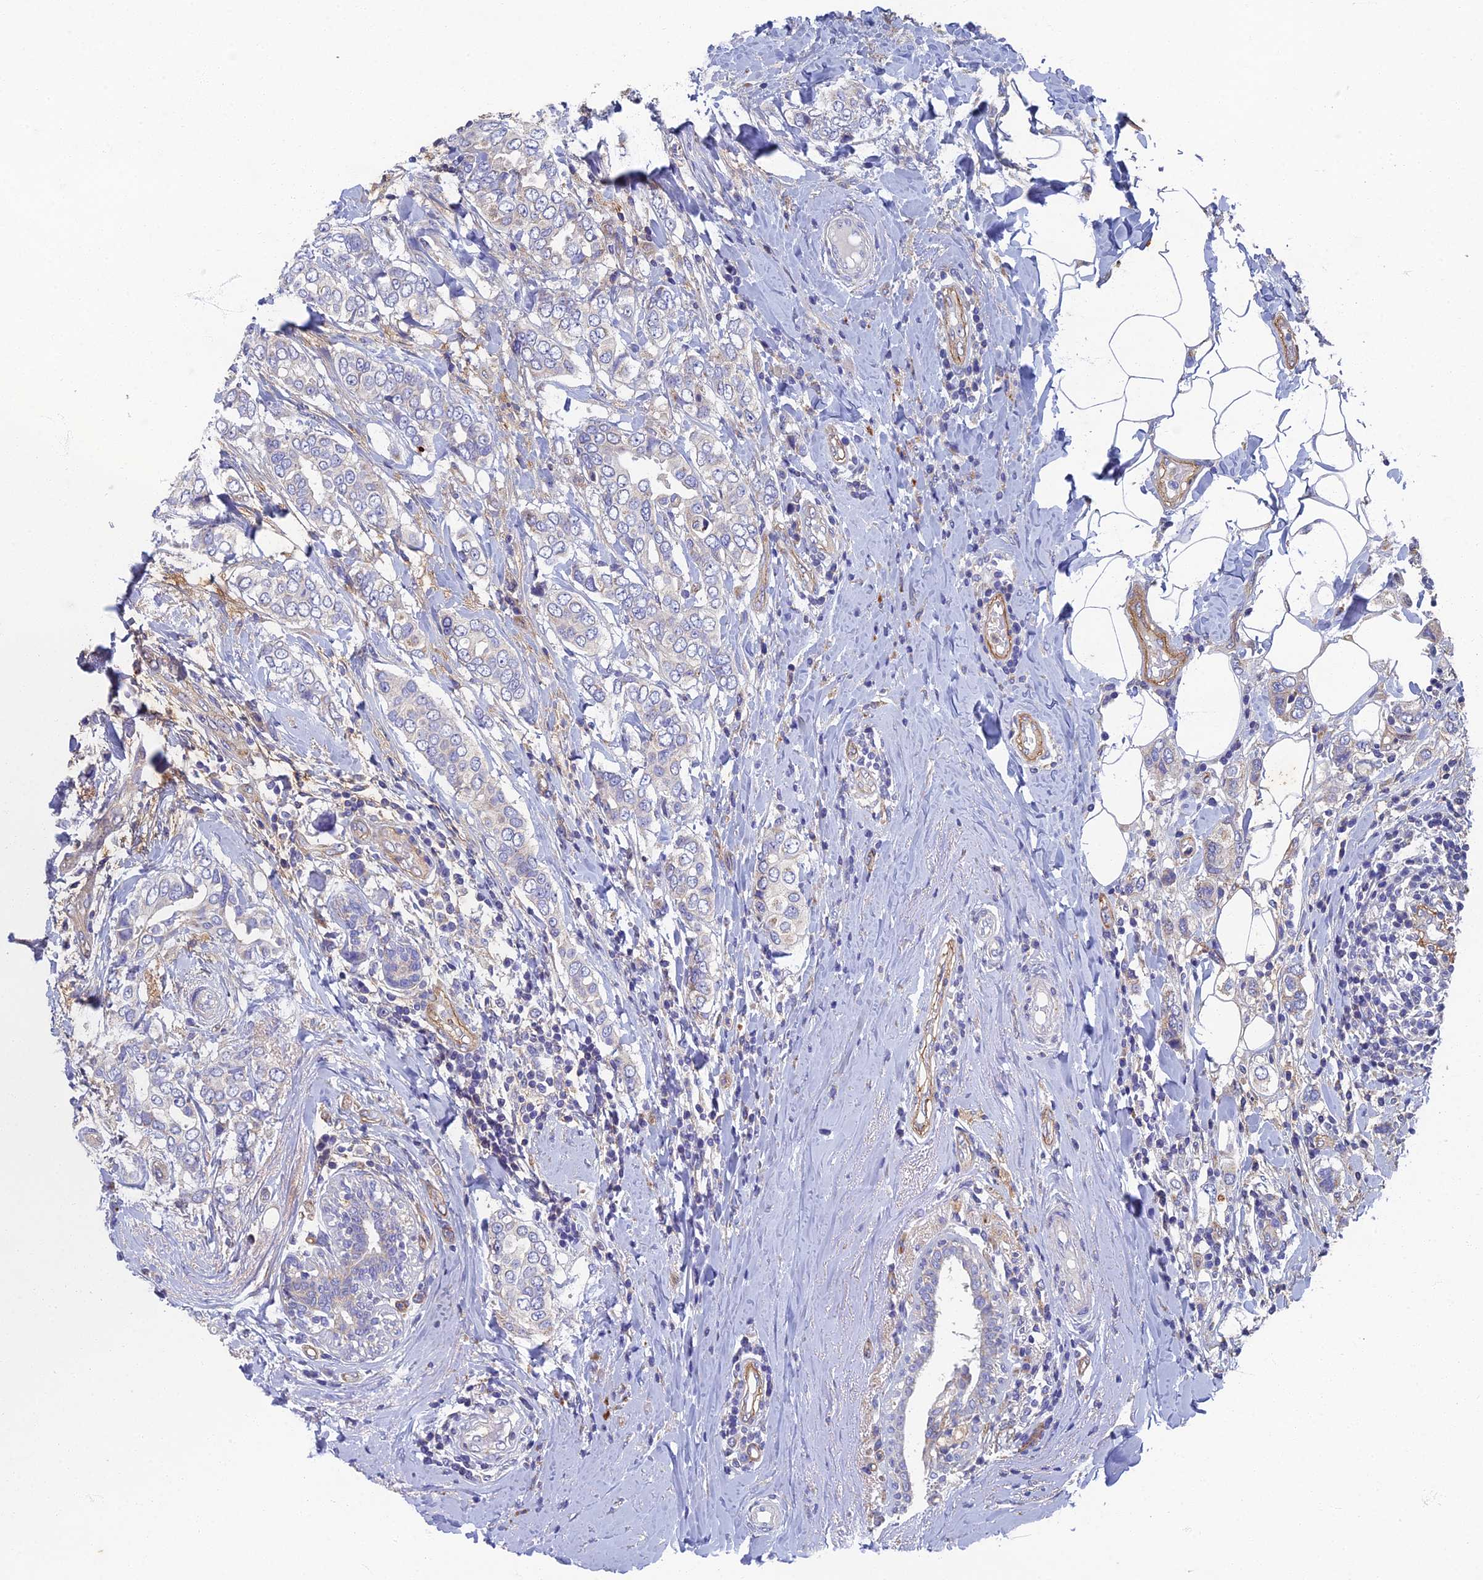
{"staining": {"intensity": "weak", "quantity": "<25%", "location": "cytoplasmic/membranous"}, "tissue": "breast cancer", "cell_type": "Tumor cells", "image_type": "cancer", "snomed": [{"axis": "morphology", "description": "Lobular carcinoma"}, {"axis": "topography", "description": "Breast"}], "caption": "DAB immunohistochemical staining of breast lobular carcinoma reveals no significant positivity in tumor cells.", "gene": "RNASEK", "patient": {"sex": "female", "age": 51}}